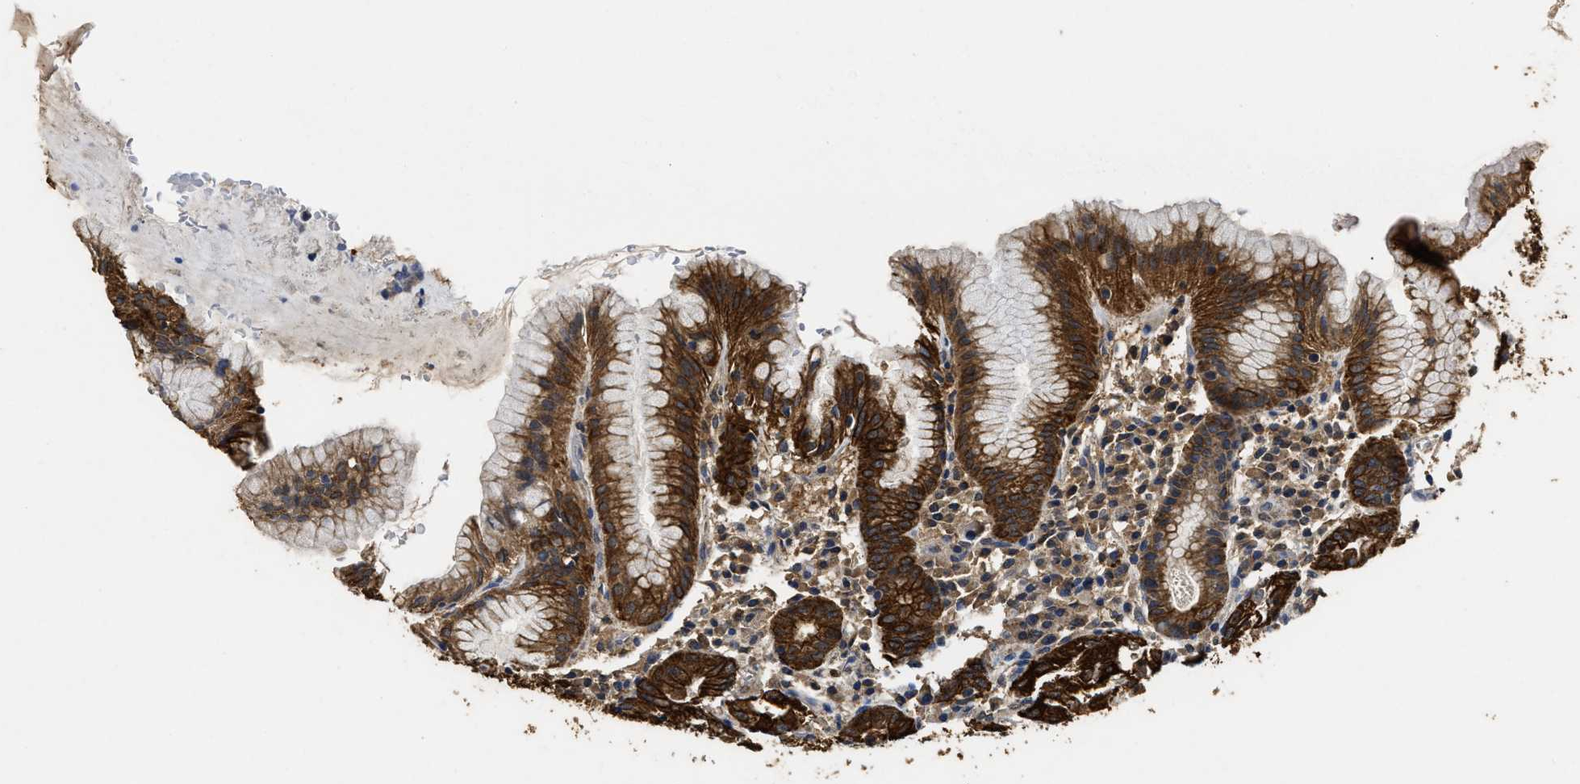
{"staining": {"intensity": "strong", "quantity": ">75%", "location": "cytoplasmic/membranous"}, "tissue": "stomach", "cell_type": "Glandular cells", "image_type": "normal", "snomed": [{"axis": "morphology", "description": "Normal tissue, NOS"}, {"axis": "topography", "description": "Stomach"}, {"axis": "topography", "description": "Stomach, lower"}], "caption": "The immunohistochemical stain highlights strong cytoplasmic/membranous expression in glandular cells of unremarkable stomach. The staining is performed using DAB brown chromogen to label protein expression. The nuclei are counter-stained blue using hematoxylin.", "gene": "CTNNA1", "patient": {"sex": "female", "age": 75}}